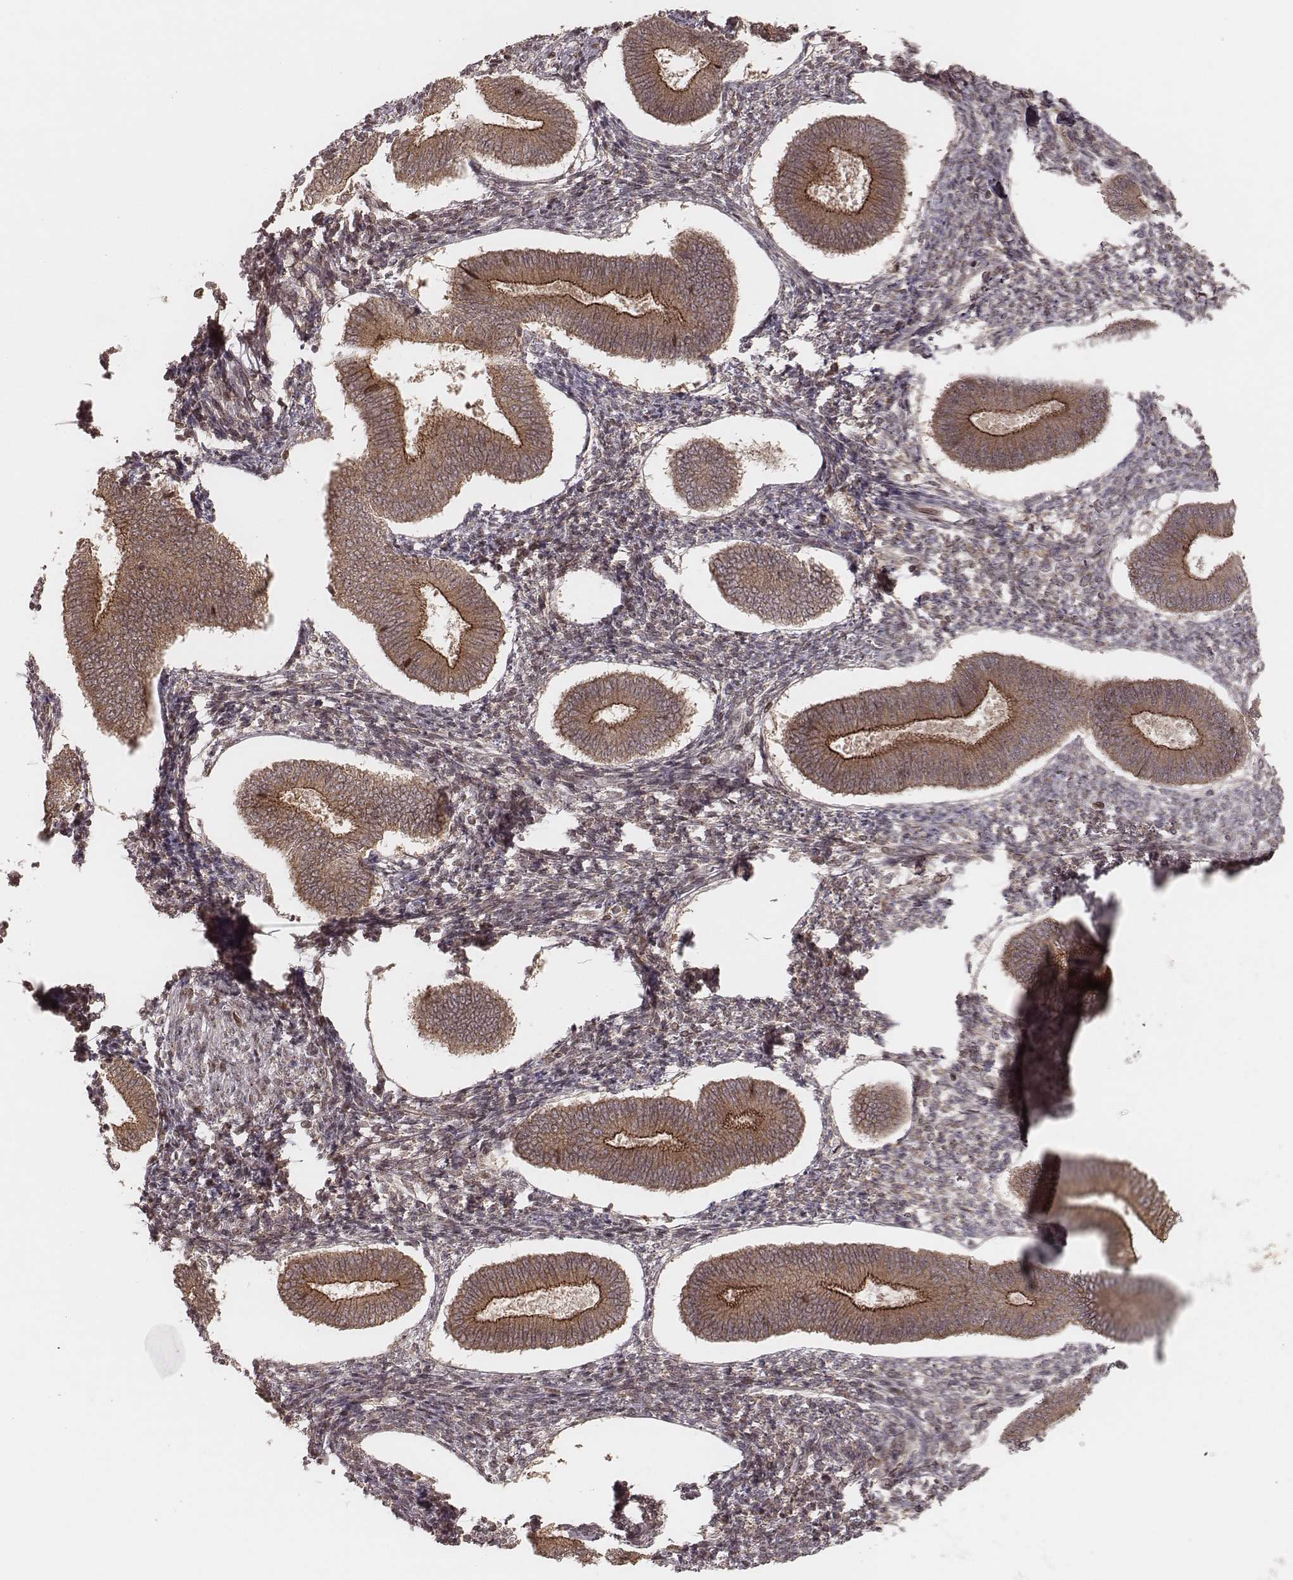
{"staining": {"intensity": "weak", "quantity": ">75%", "location": "cytoplasmic/membranous"}, "tissue": "endometrium", "cell_type": "Cells in endometrial stroma", "image_type": "normal", "snomed": [{"axis": "morphology", "description": "Normal tissue, NOS"}, {"axis": "topography", "description": "Endometrium"}], "caption": "A histopathology image showing weak cytoplasmic/membranous expression in approximately >75% of cells in endometrial stroma in normal endometrium, as visualized by brown immunohistochemical staining.", "gene": "MYO19", "patient": {"sex": "female", "age": 42}}